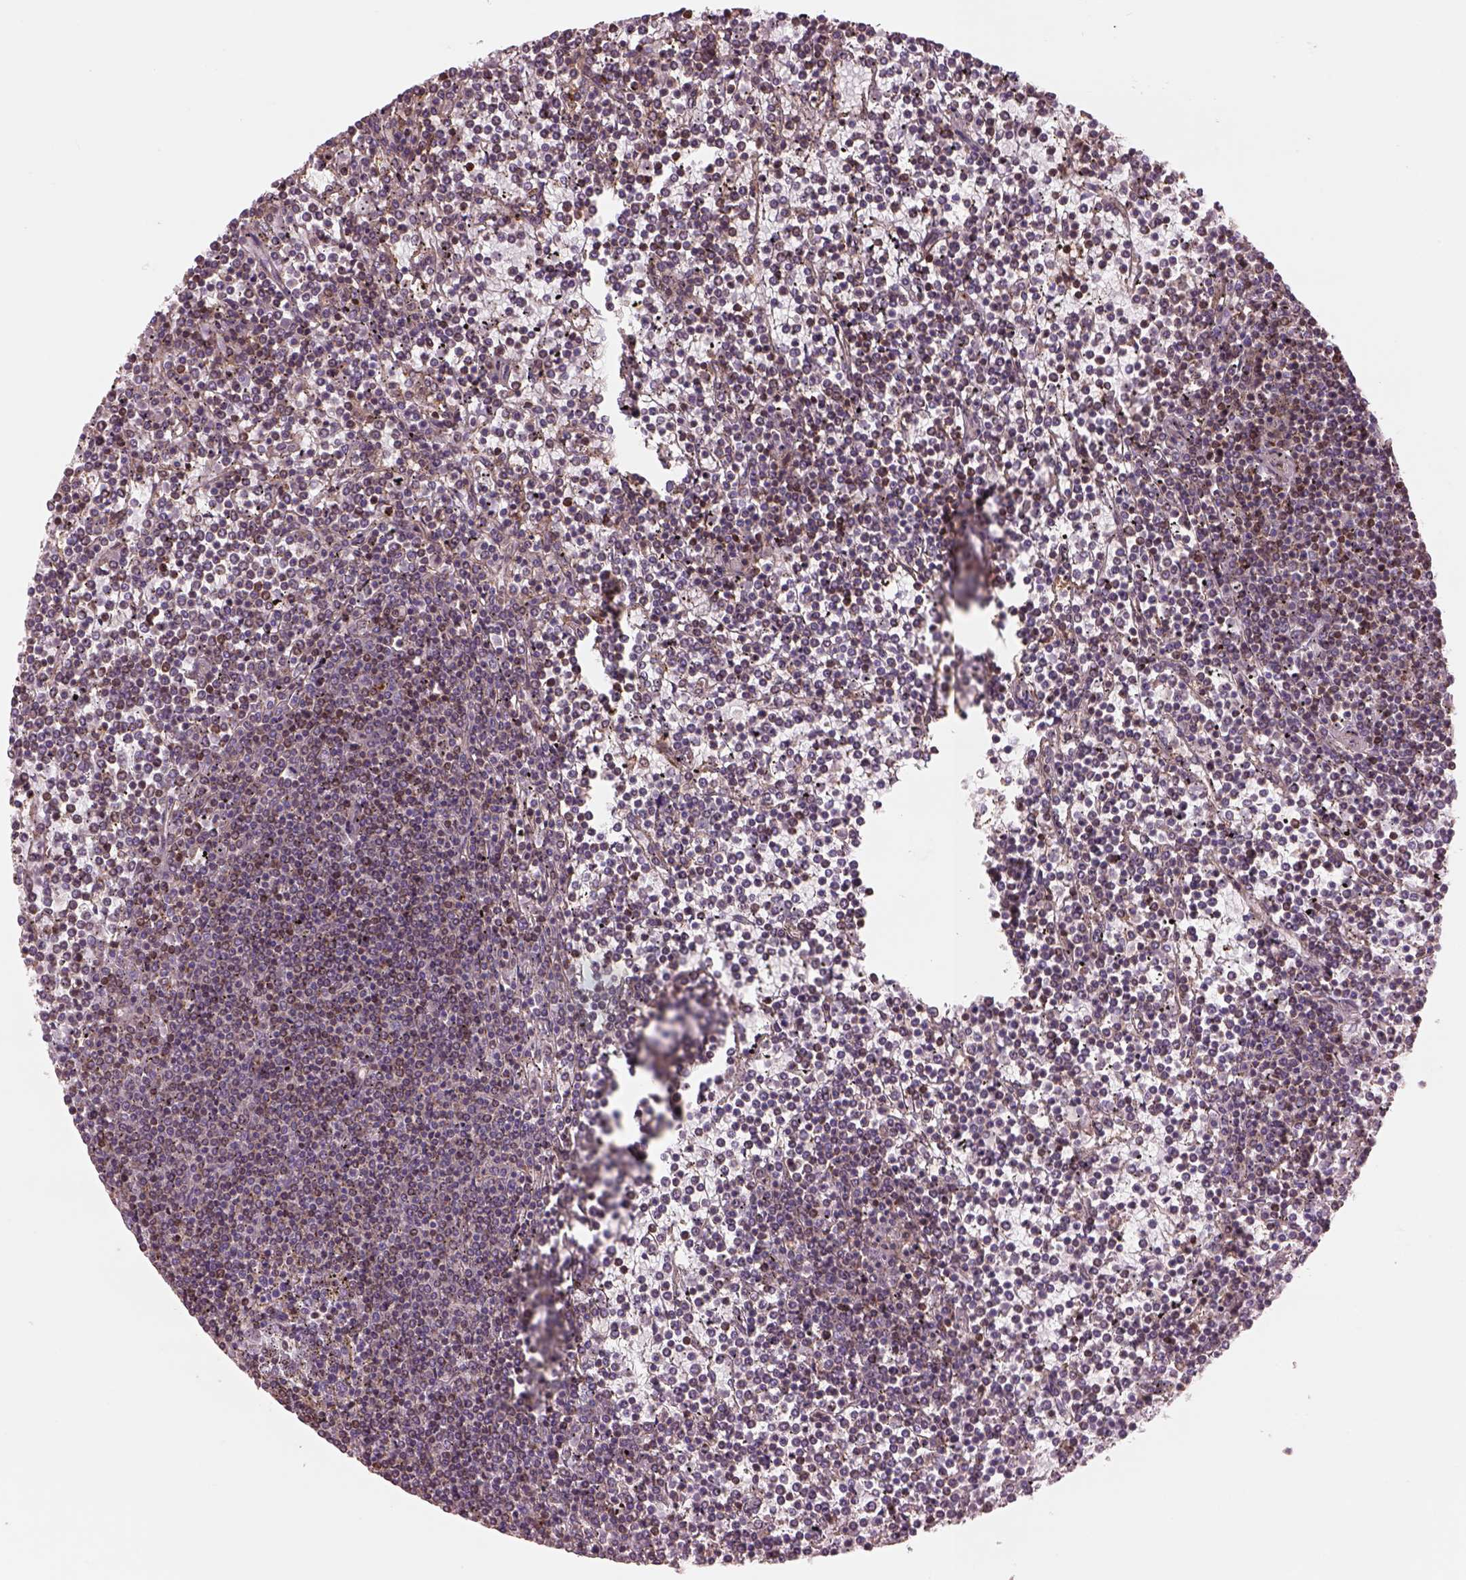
{"staining": {"intensity": "negative", "quantity": "none", "location": "none"}, "tissue": "lymphoma", "cell_type": "Tumor cells", "image_type": "cancer", "snomed": [{"axis": "morphology", "description": "Malignant lymphoma, non-Hodgkin's type, Low grade"}, {"axis": "topography", "description": "Spleen"}], "caption": "An IHC photomicrograph of malignant lymphoma, non-Hodgkin's type (low-grade) is shown. There is no staining in tumor cells of malignant lymphoma, non-Hodgkin's type (low-grade).", "gene": "LIN7A", "patient": {"sex": "female", "age": 19}}